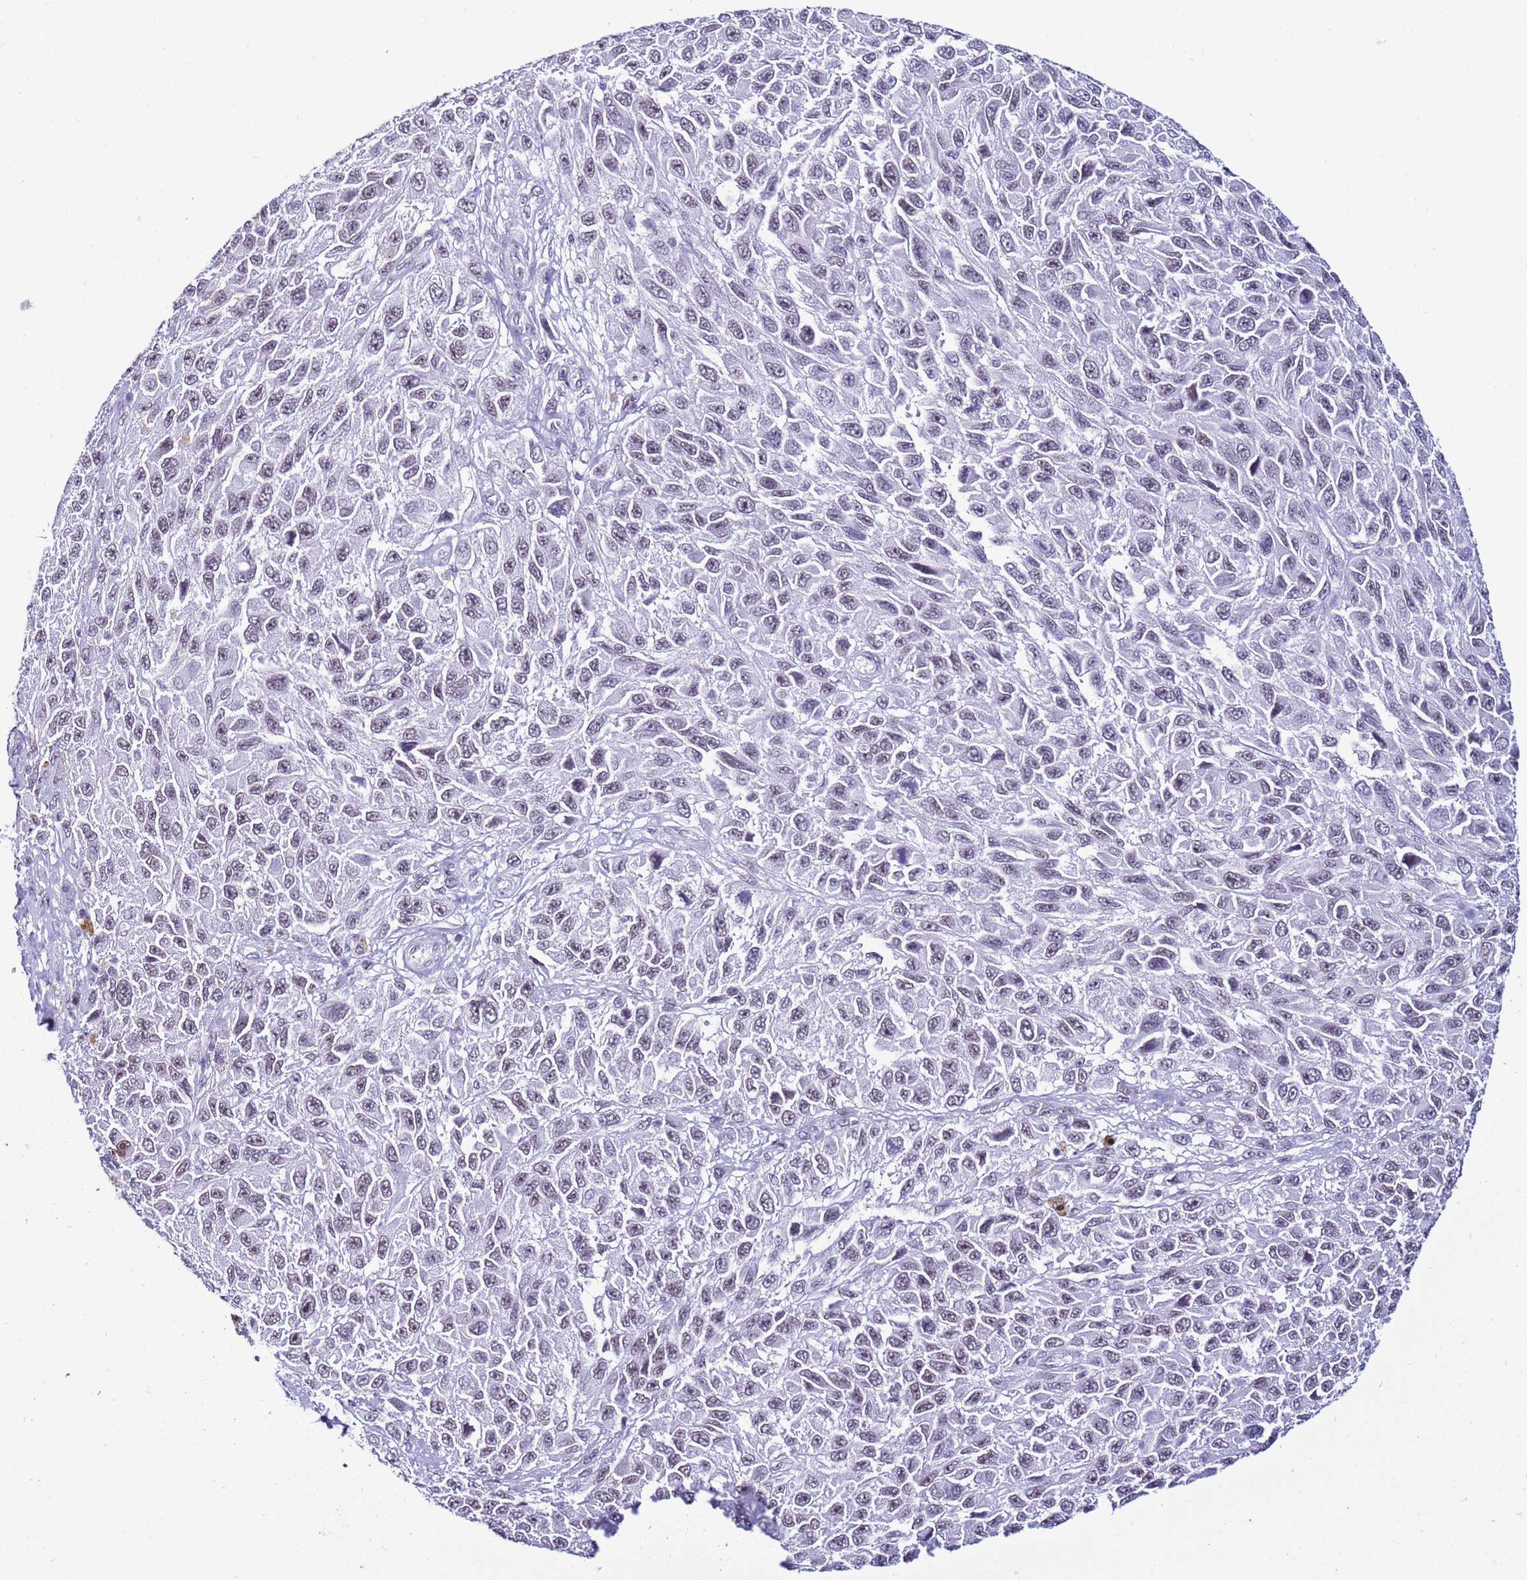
{"staining": {"intensity": "negative", "quantity": "none", "location": "none"}, "tissue": "melanoma", "cell_type": "Tumor cells", "image_type": "cancer", "snomed": [{"axis": "morphology", "description": "Normal tissue, NOS"}, {"axis": "morphology", "description": "Malignant melanoma, NOS"}, {"axis": "topography", "description": "Skin"}], "caption": "DAB immunohistochemical staining of malignant melanoma shows no significant staining in tumor cells. (DAB immunohistochemistry (IHC), high magnification).", "gene": "DHX15", "patient": {"sex": "female", "age": 96}}